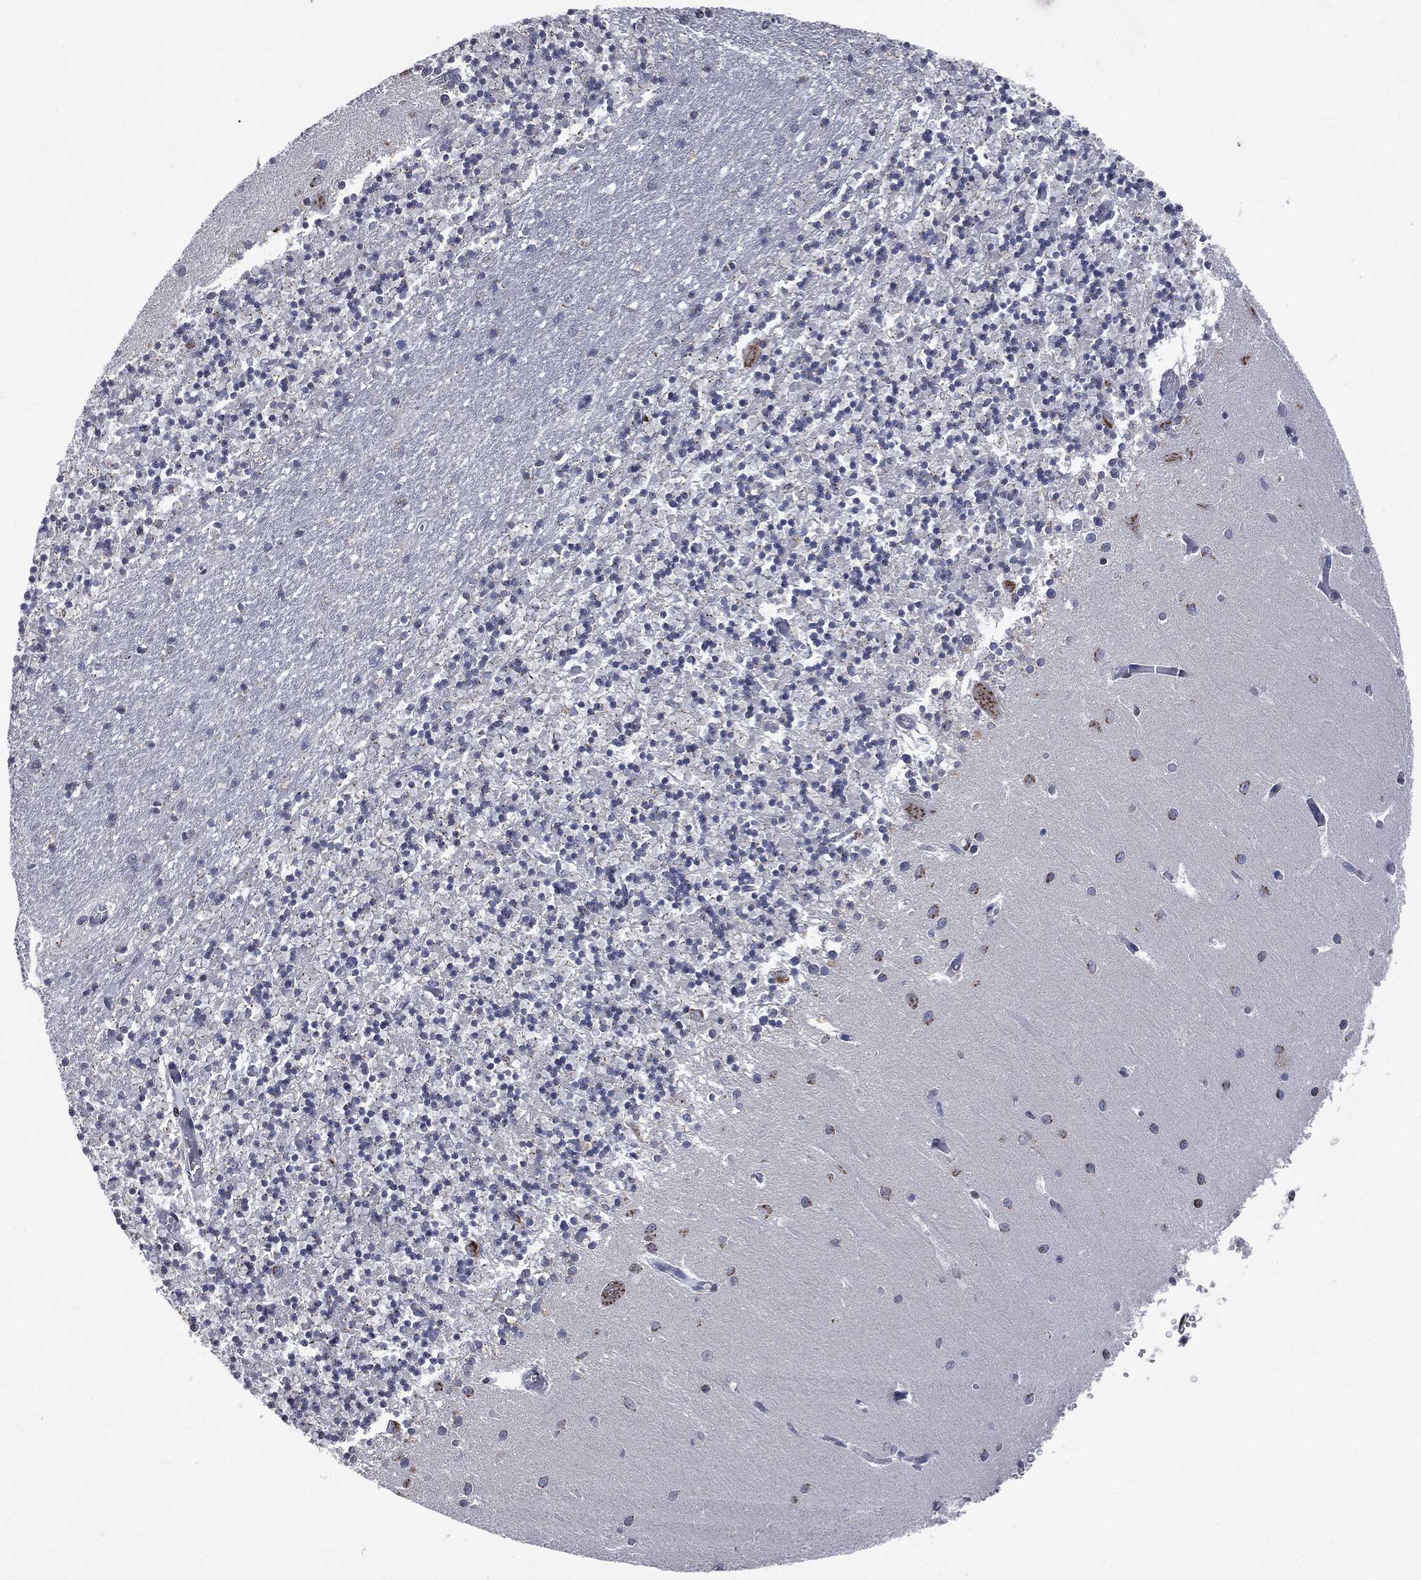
{"staining": {"intensity": "negative", "quantity": "none", "location": "none"}, "tissue": "cerebellum", "cell_type": "Cells in granular layer", "image_type": "normal", "snomed": [{"axis": "morphology", "description": "Normal tissue, NOS"}, {"axis": "topography", "description": "Cerebellum"}], "caption": "The image shows no significant expression in cells in granular layer of cerebellum.", "gene": "CASD1", "patient": {"sex": "female", "age": 64}}